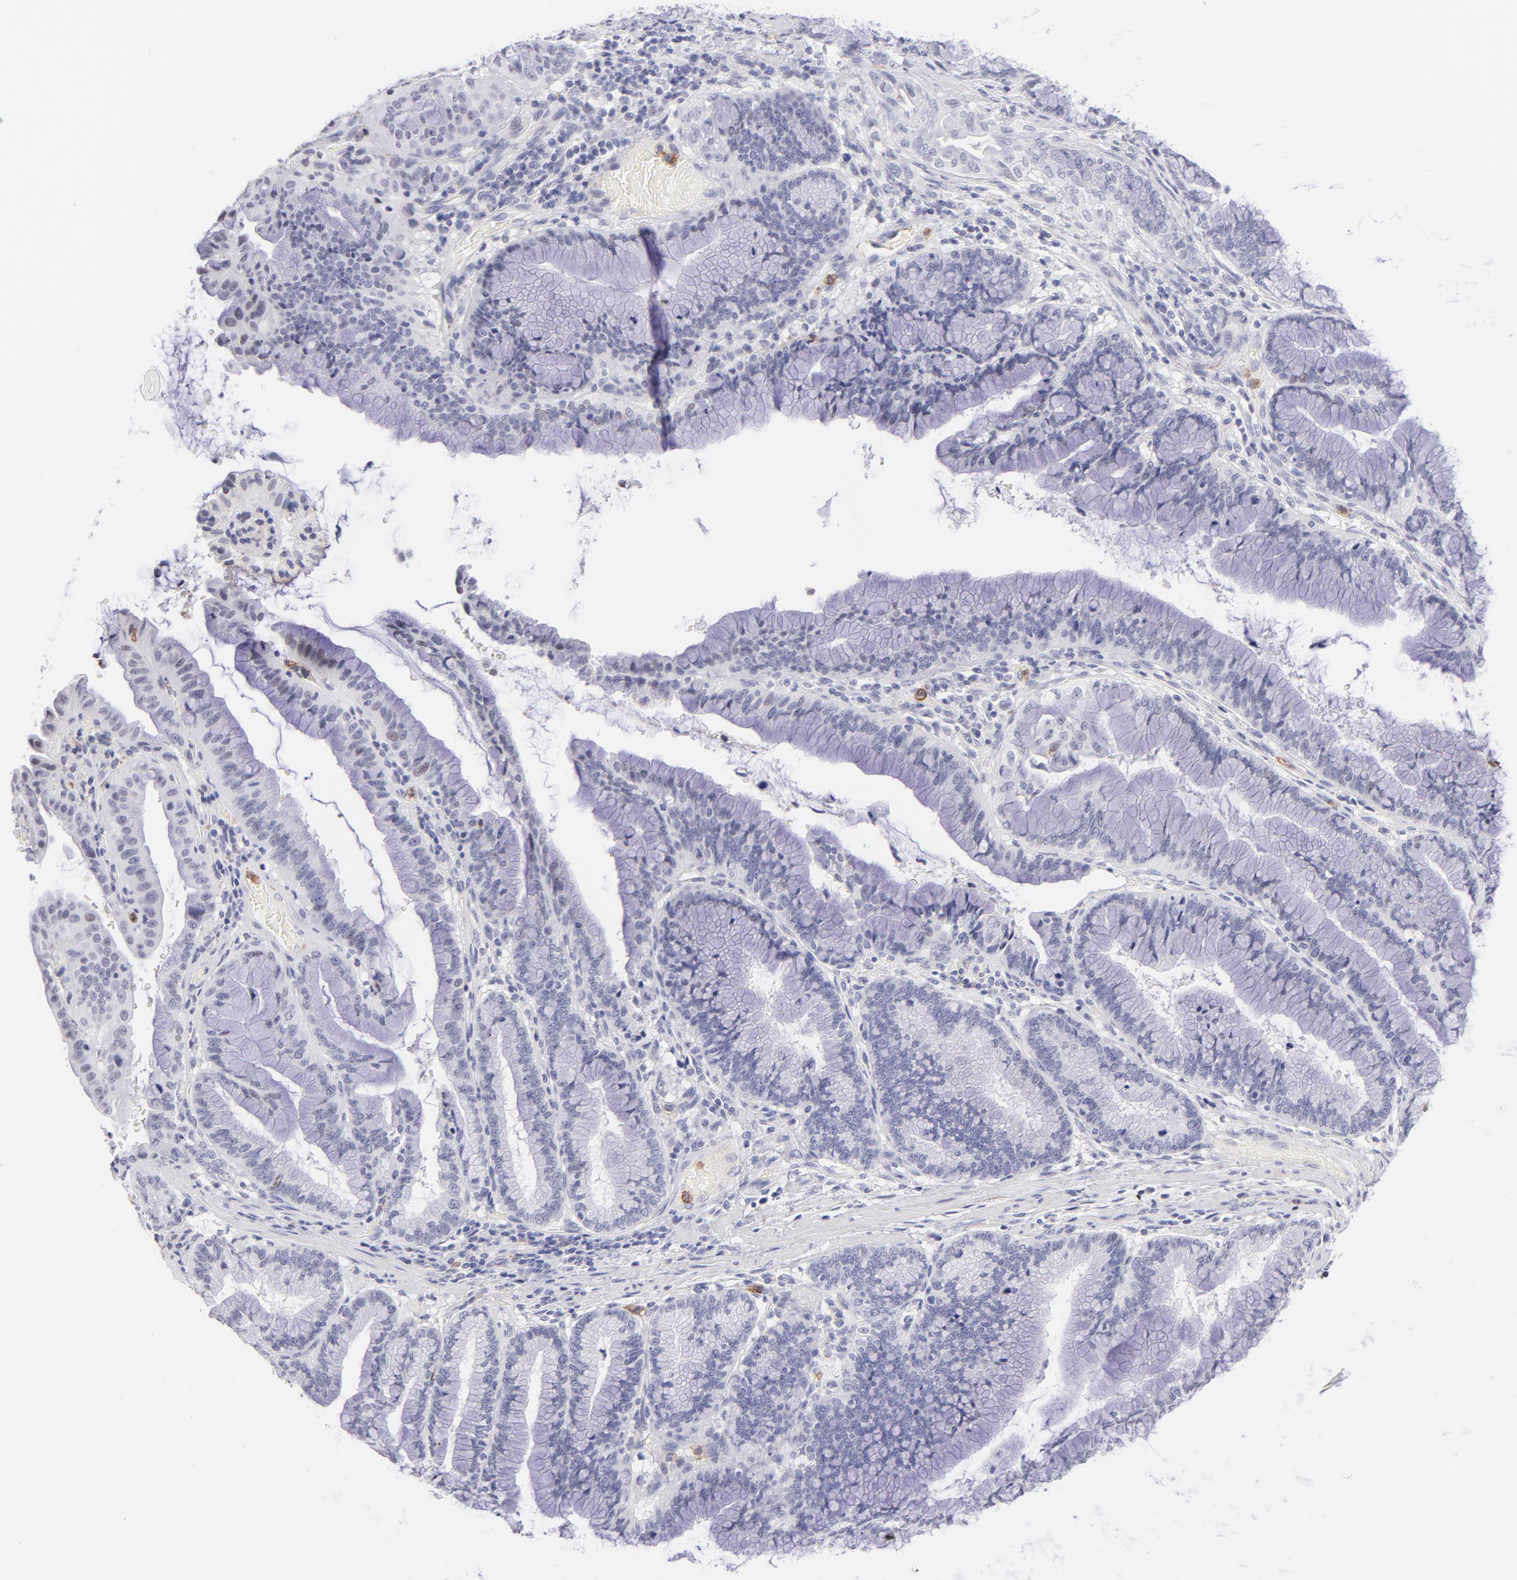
{"staining": {"intensity": "negative", "quantity": "none", "location": "none"}, "tissue": "pancreatic cancer", "cell_type": "Tumor cells", "image_type": "cancer", "snomed": [{"axis": "morphology", "description": "Adenocarcinoma, NOS"}, {"axis": "topography", "description": "Pancreas"}], "caption": "Tumor cells show no significant protein staining in adenocarcinoma (pancreatic).", "gene": "LTB4R", "patient": {"sex": "female", "age": 64}}